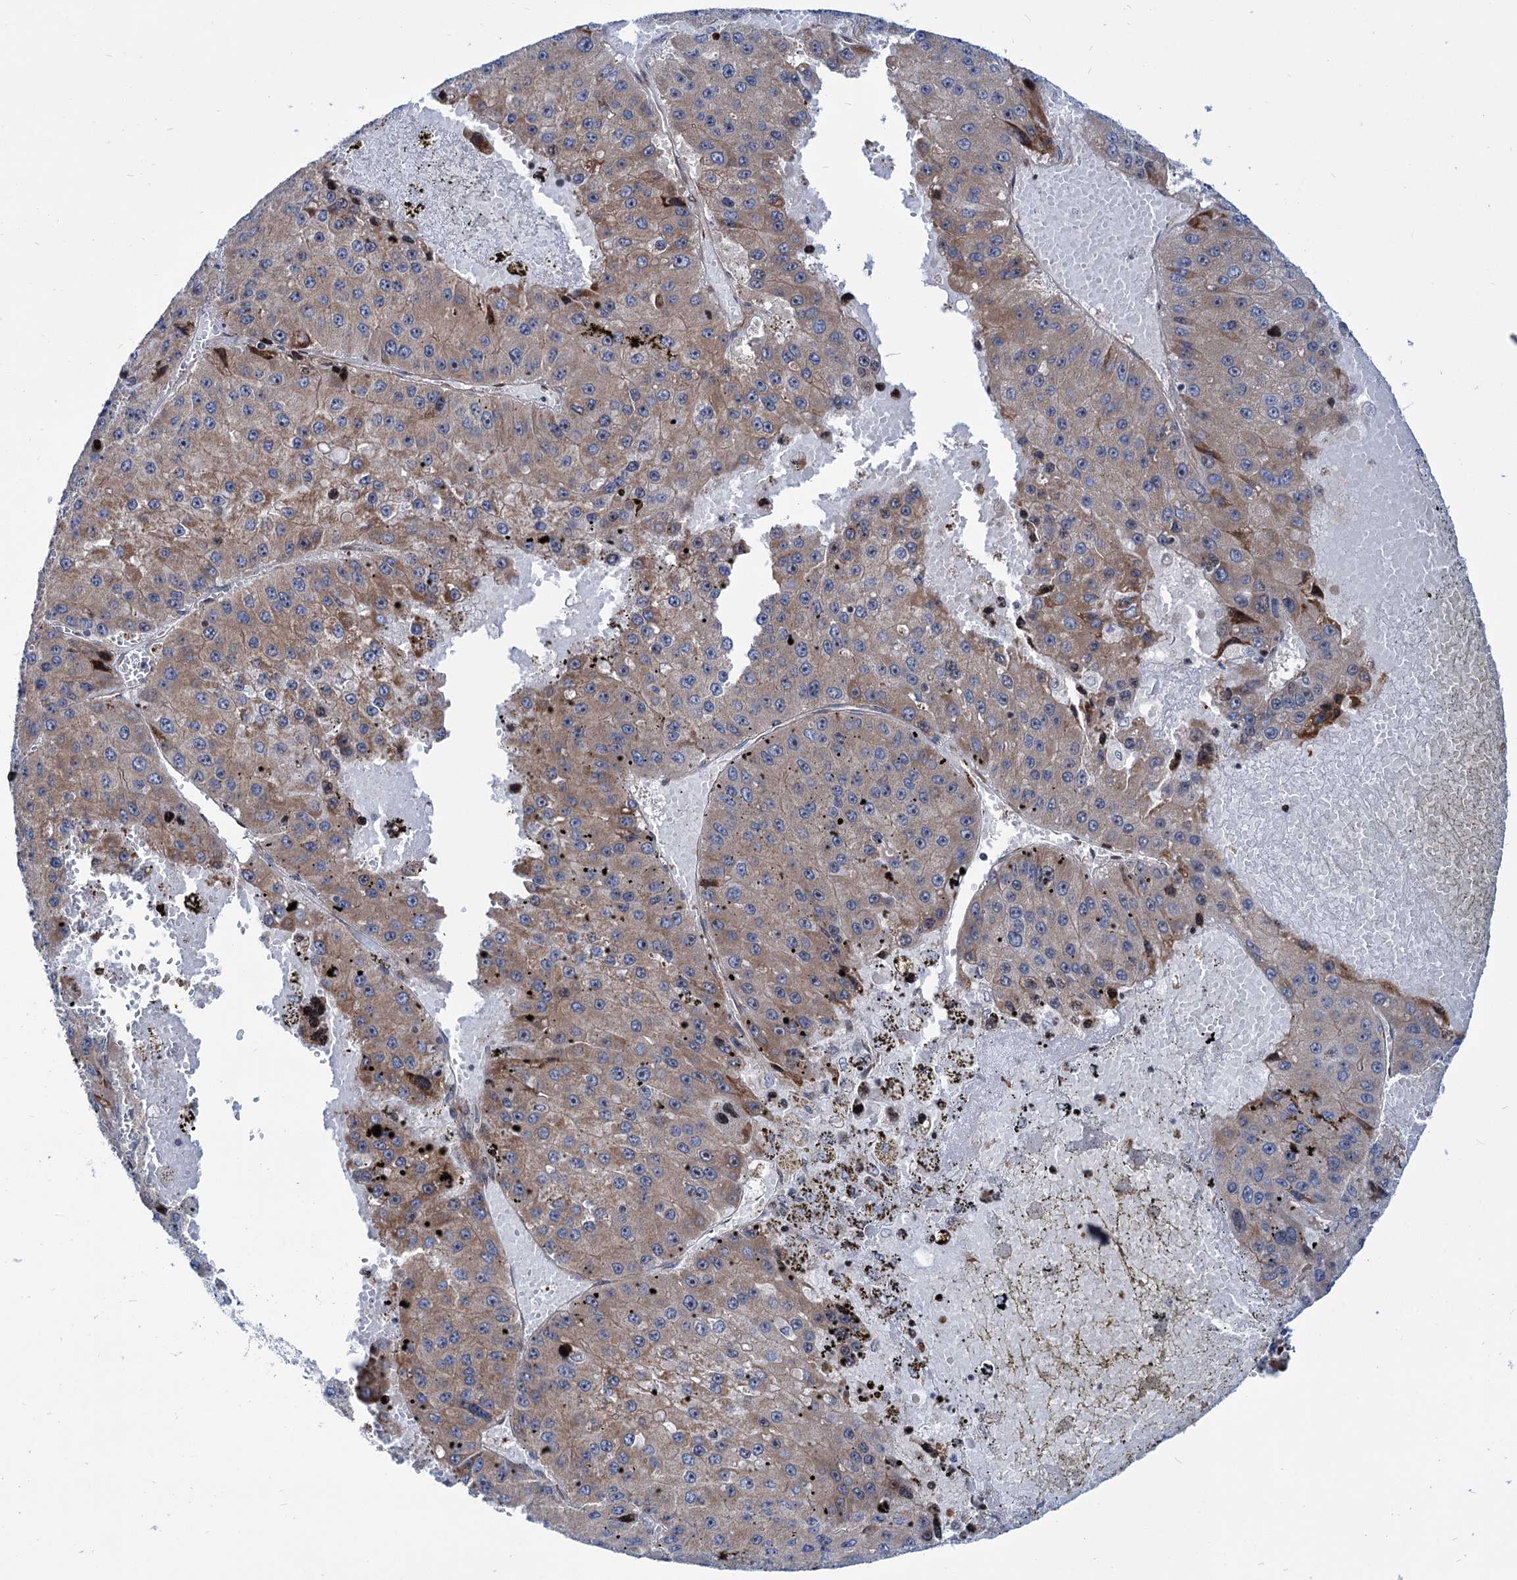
{"staining": {"intensity": "weak", "quantity": "25%-75%", "location": "cytoplasmic/membranous"}, "tissue": "liver cancer", "cell_type": "Tumor cells", "image_type": "cancer", "snomed": [{"axis": "morphology", "description": "Carcinoma, Hepatocellular, NOS"}, {"axis": "topography", "description": "Liver"}], "caption": "There is low levels of weak cytoplasmic/membranous positivity in tumor cells of liver cancer, as demonstrated by immunohistochemical staining (brown color).", "gene": "THAP9", "patient": {"sex": "female", "age": 73}}